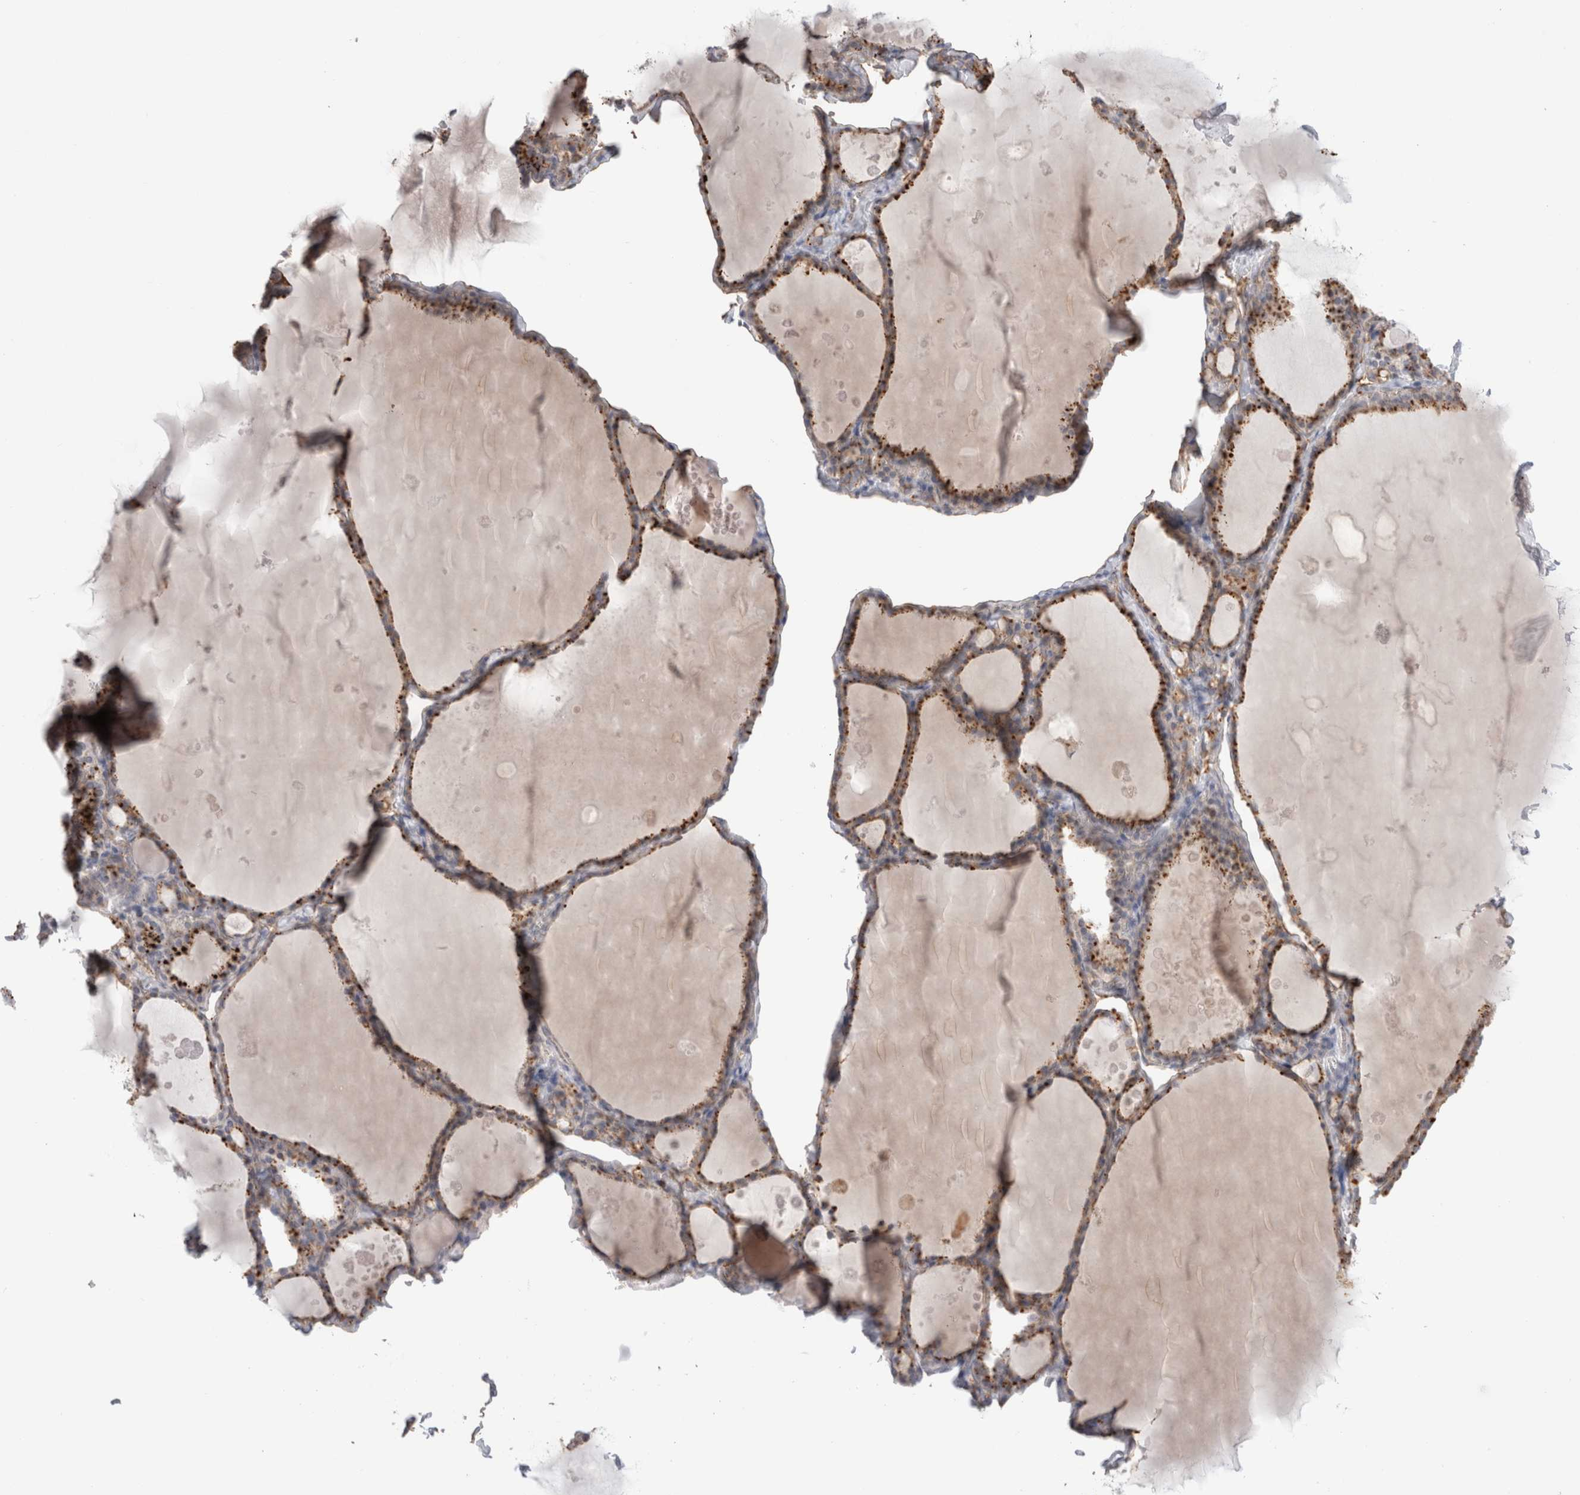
{"staining": {"intensity": "strong", "quantity": ">75%", "location": "cytoplasmic/membranous"}, "tissue": "thyroid gland", "cell_type": "Glandular cells", "image_type": "normal", "snomed": [{"axis": "morphology", "description": "Normal tissue, NOS"}, {"axis": "topography", "description": "Thyroid gland"}], "caption": "Glandular cells reveal strong cytoplasmic/membranous positivity in about >75% of cells in normal thyroid gland.", "gene": "ANKMY1", "patient": {"sex": "male", "age": 56}}